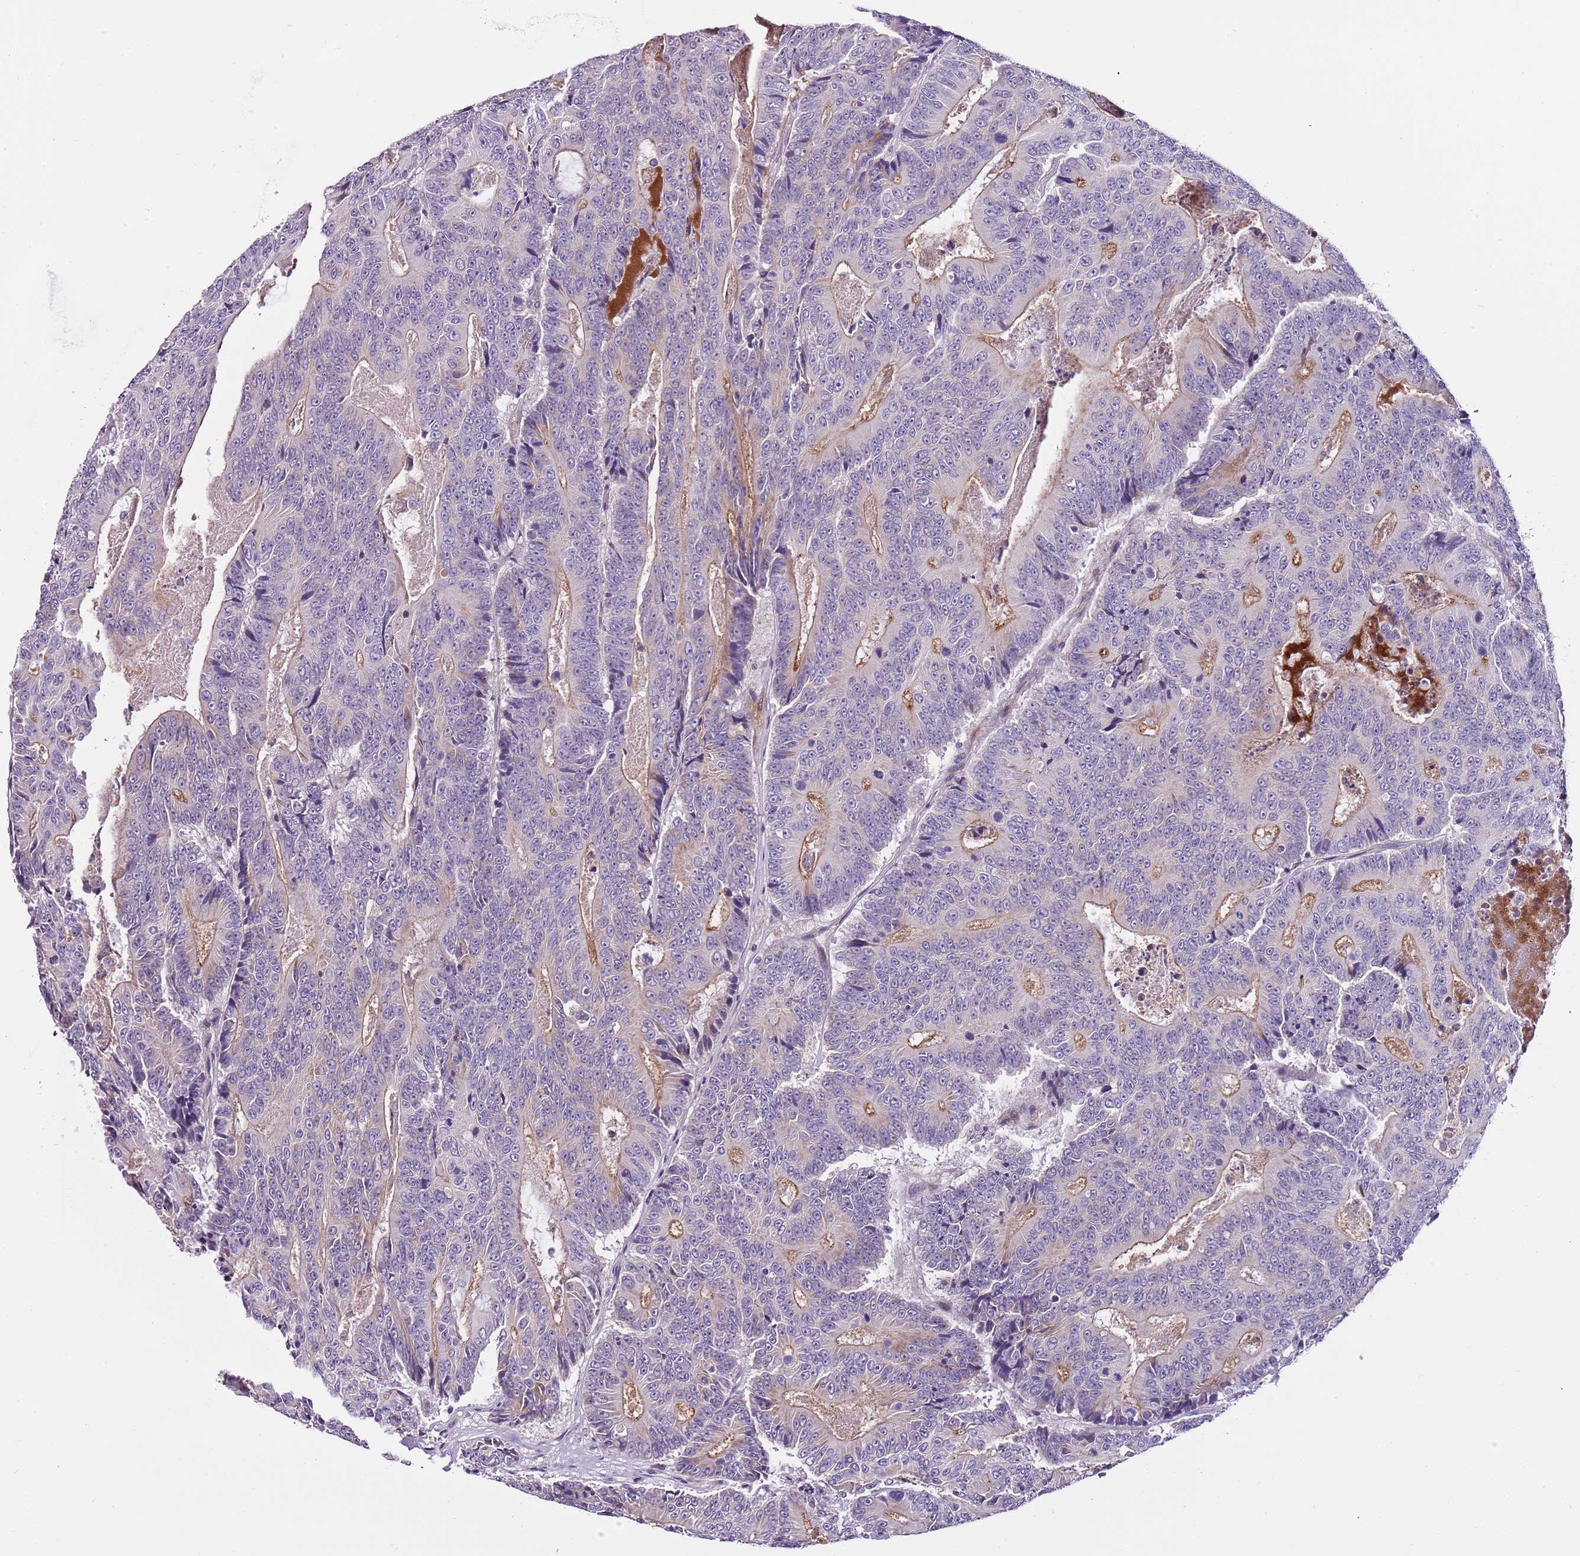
{"staining": {"intensity": "weak", "quantity": "25%-75%", "location": "cytoplasmic/membranous"}, "tissue": "colorectal cancer", "cell_type": "Tumor cells", "image_type": "cancer", "snomed": [{"axis": "morphology", "description": "Adenocarcinoma, NOS"}, {"axis": "topography", "description": "Colon"}], "caption": "Colorectal cancer was stained to show a protein in brown. There is low levels of weak cytoplasmic/membranous positivity in about 25%-75% of tumor cells.", "gene": "NKX2-3", "patient": {"sex": "male", "age": 83}}